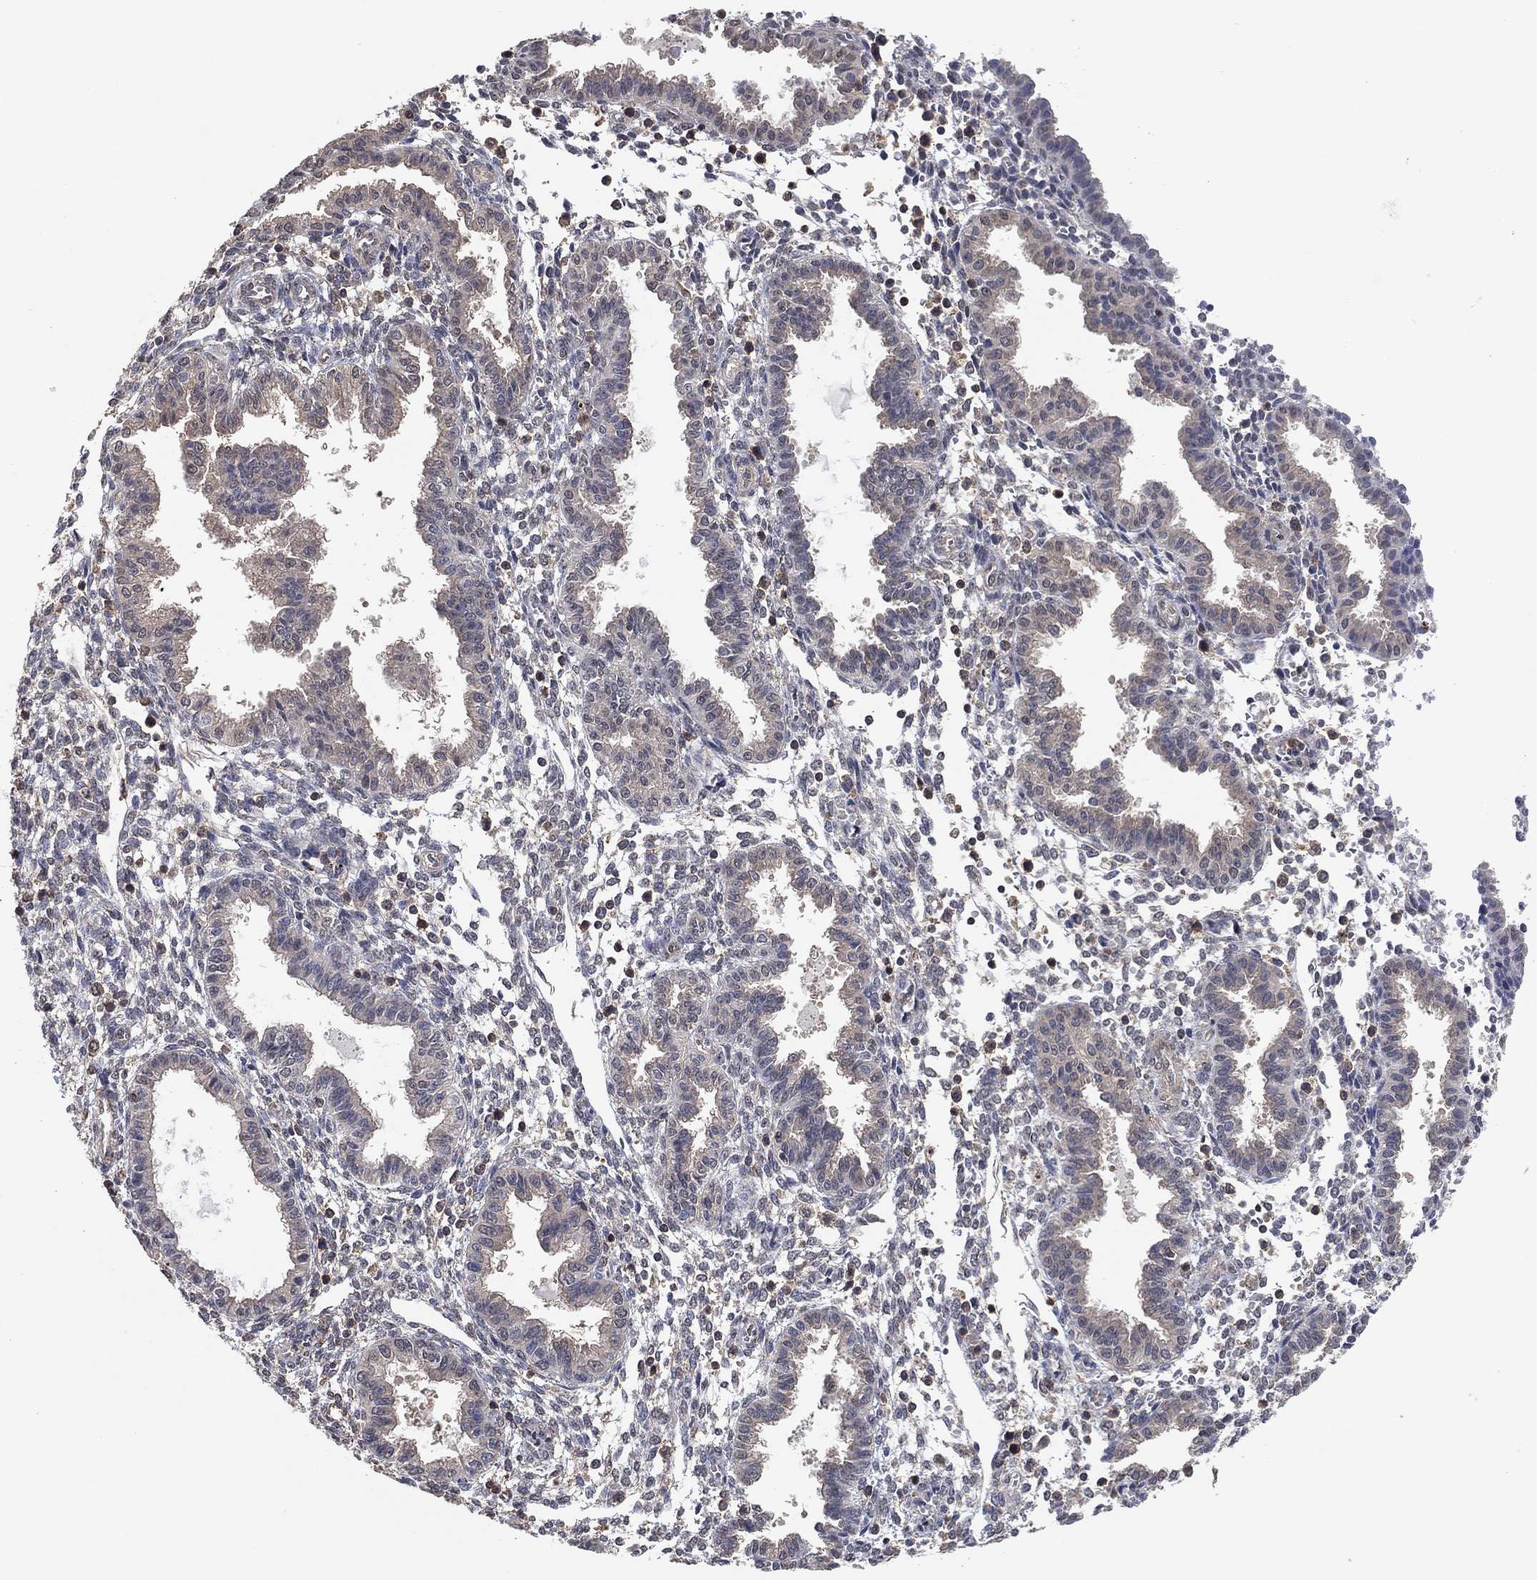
{"staining": {"intensity": "negative", "quantity": "none", "location": "none"}, "tissue": "endometrium", "cell_type": "Cells in endometrial stroma", "image_type": "normal", "snomed": [{"axis": "morphology", "description": "Normal tissue, NOS"}, {"axis": "topography", "description": "Endometrium"}], "caption": "This is a histopathology image of immunohistochemistry (IHC) staining of normal endometrium, which shows no expression in cells in endometrial stroma.", "gene": "CCDC43", "patient": {"sex": "female", "age": 37}}